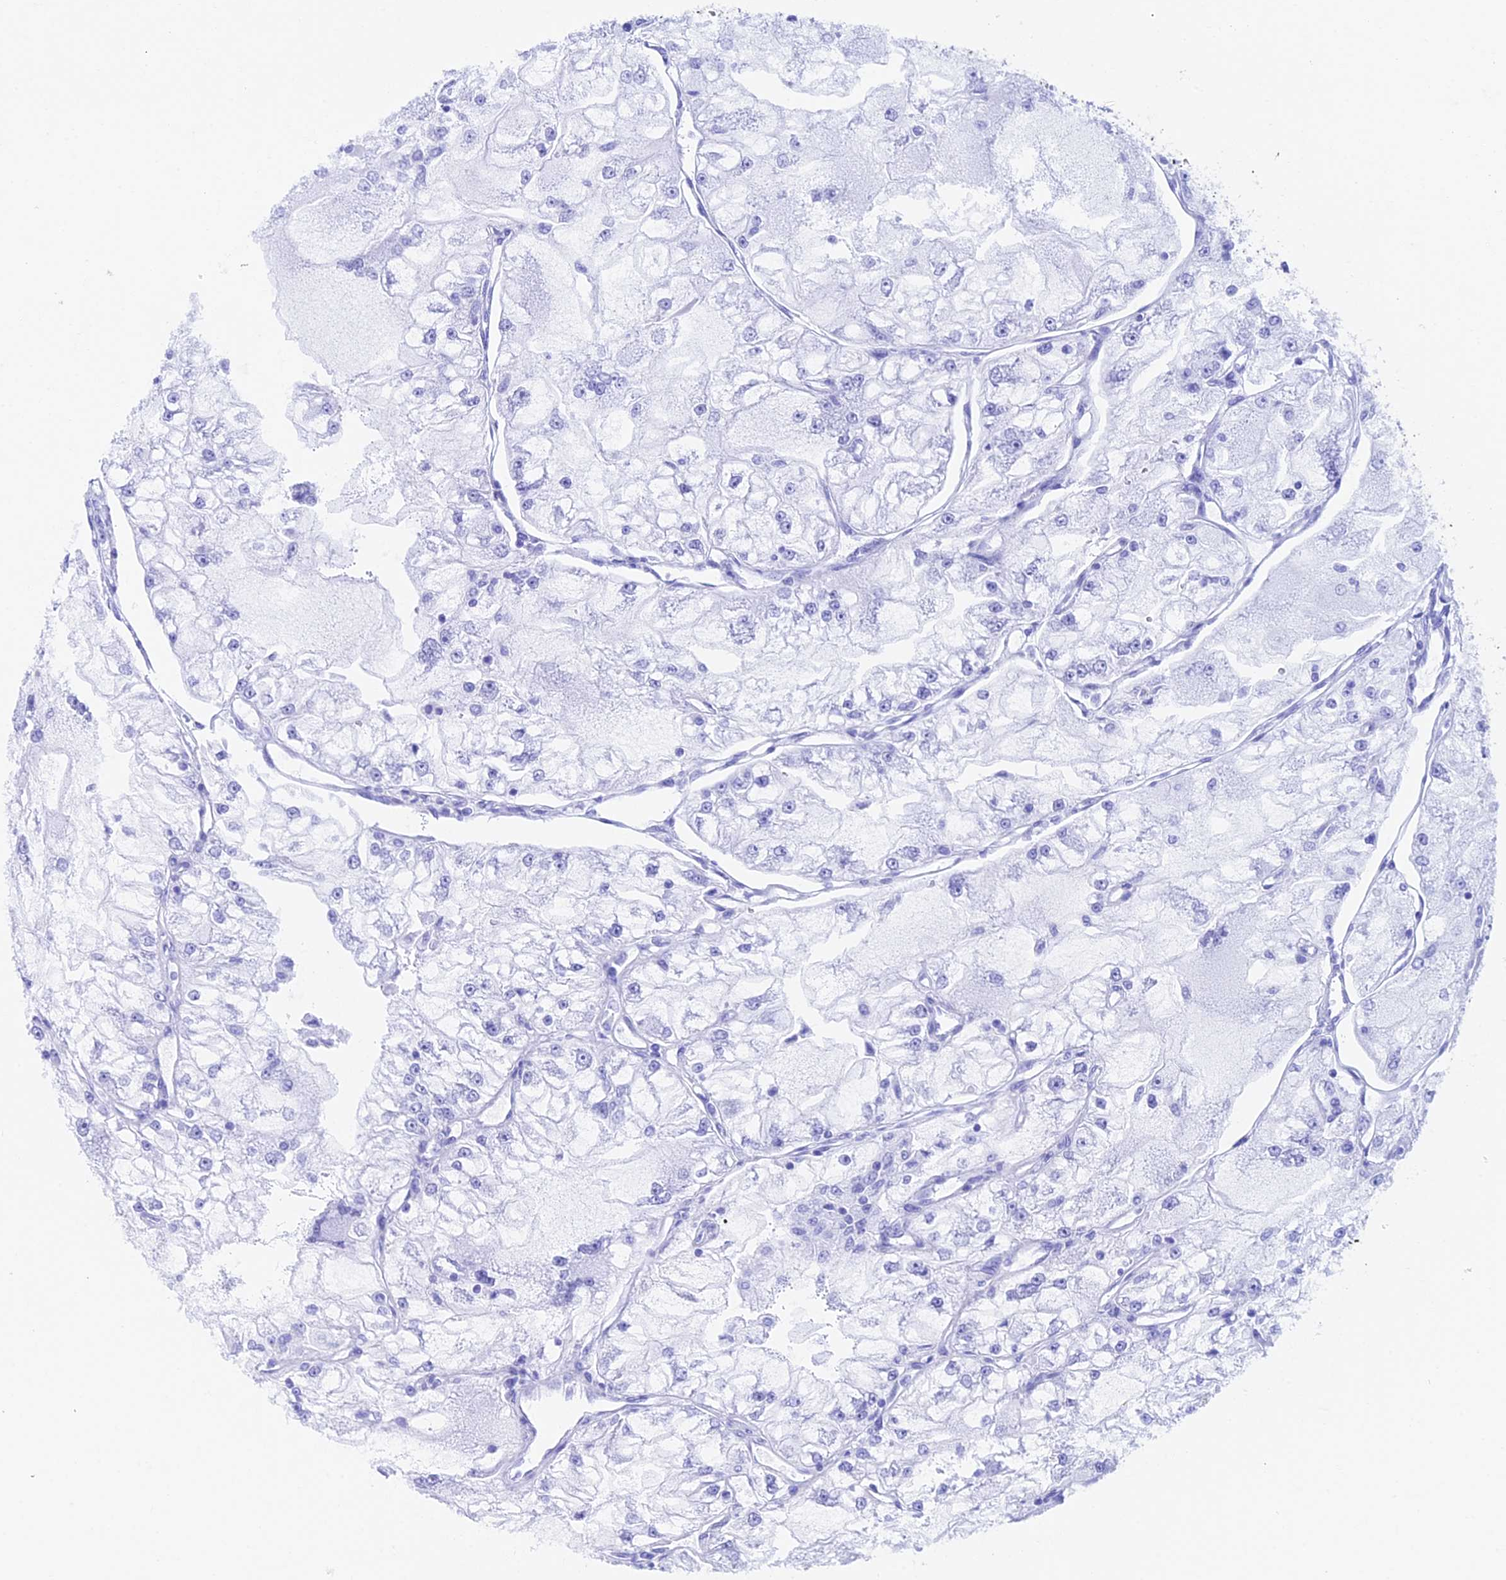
{"staining": {"intensity": "negative", "quantity": "none", "location": "none"}, "tissue": "renal cancer", "cell_type": "Tumor cells", "image_type": "cancer", "snomed": [{"axis": "morphology", "description": "Adenocarcinoma, NOS"}, {"axis": "topography", "description": "Kidney"}], "caption": "Immunohistochemistry of adenocarcinoma (renal) shows no positivity in tumor cells.", "gene": "CDNF", "patient": {"sex": "female", "age": 72}}